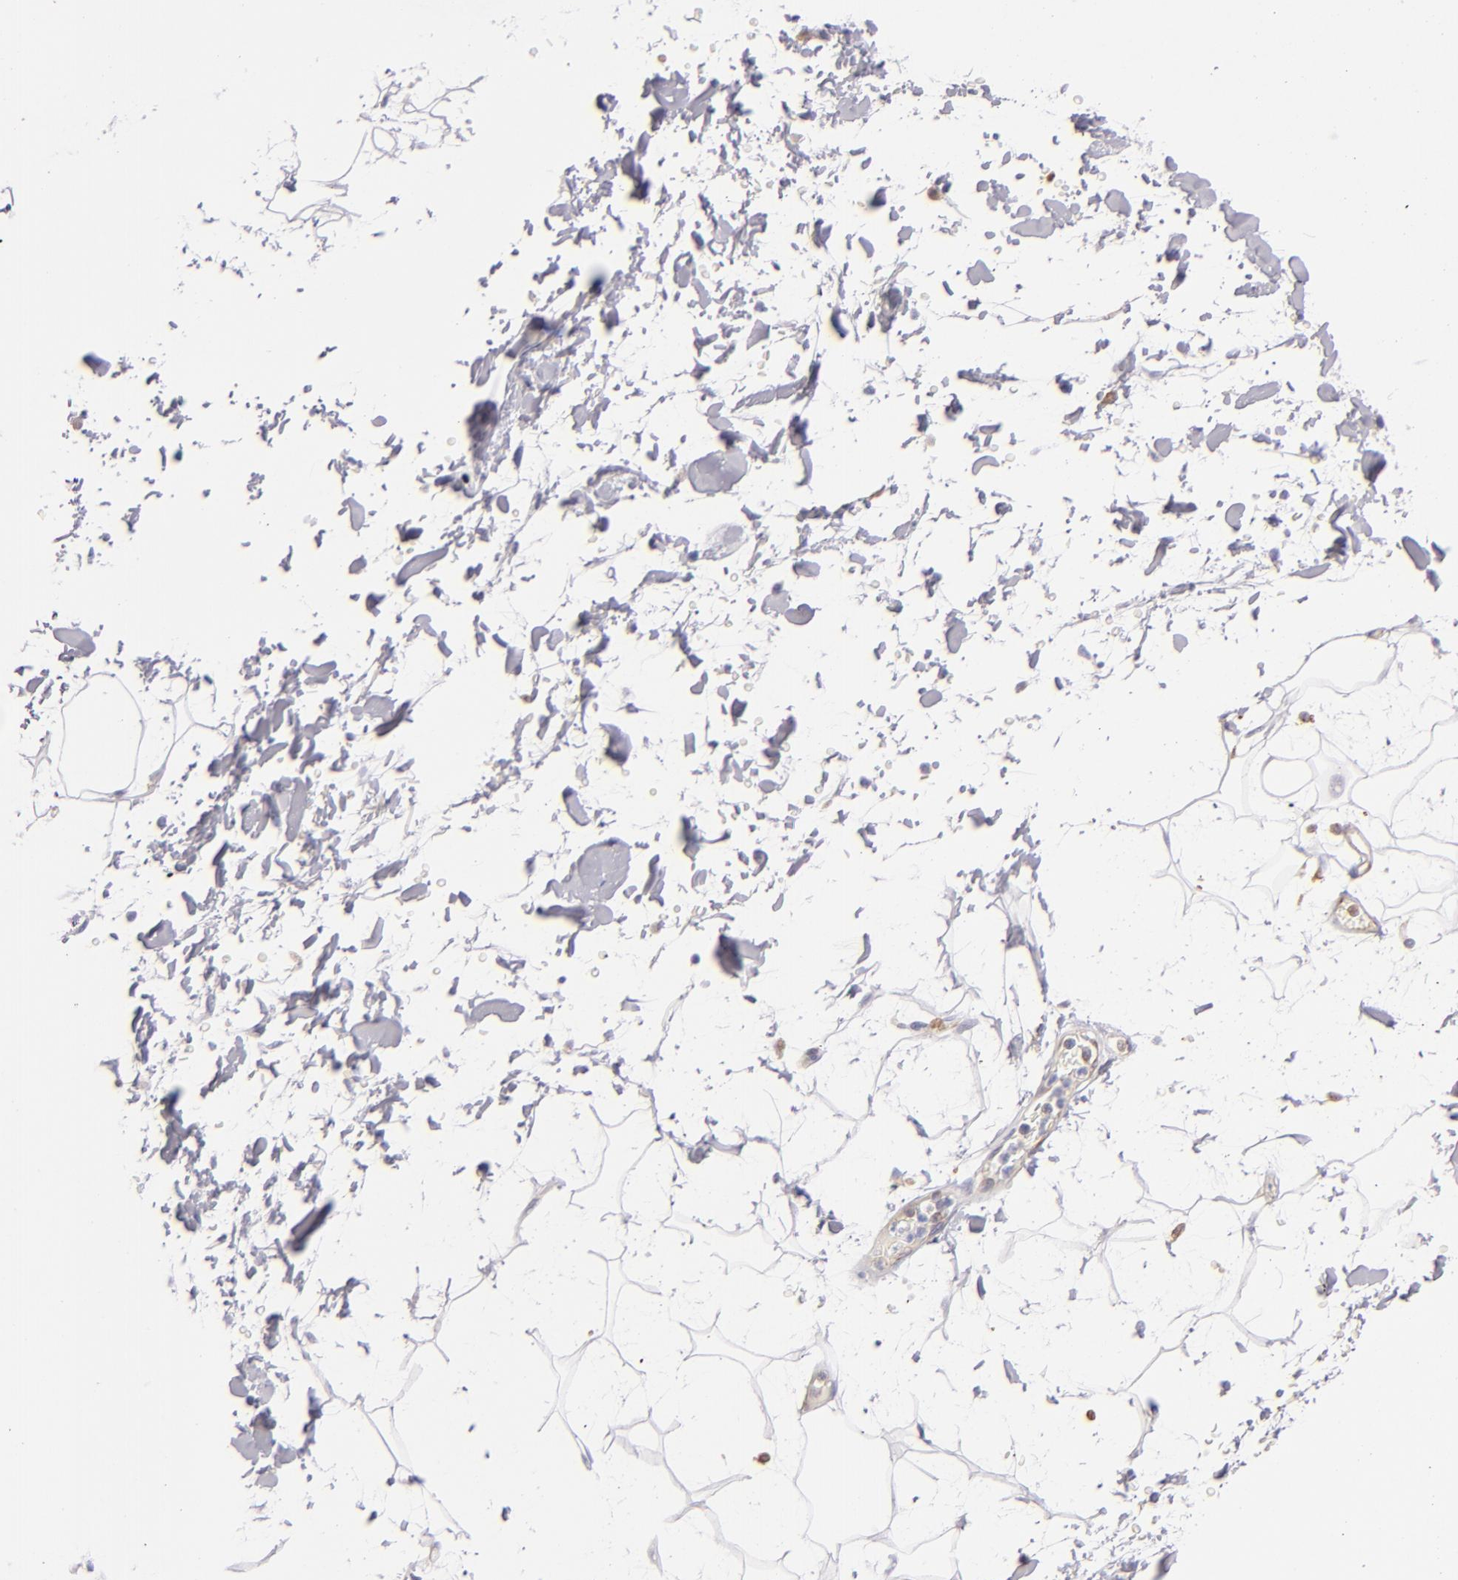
{"staining": {"intensity": "negative", "quantity": "none", "location": "none"}, "tissue": "adipose tissue", "cell_type": "Adipocytes", "image_type": "normal", "snomed": [{"axis": "morphology", "description": "Normal tissue, NOS"}, {"axis": "topography", "description": "Soft tissue"}], "caption": "DAB immunohistochemical staining of normal adipose tissue demonstrates no significant staining in adipocytes. Nuclei are stained in blue.", "gene": "CD74", "patient": {"sex": "male", "age": 72}}